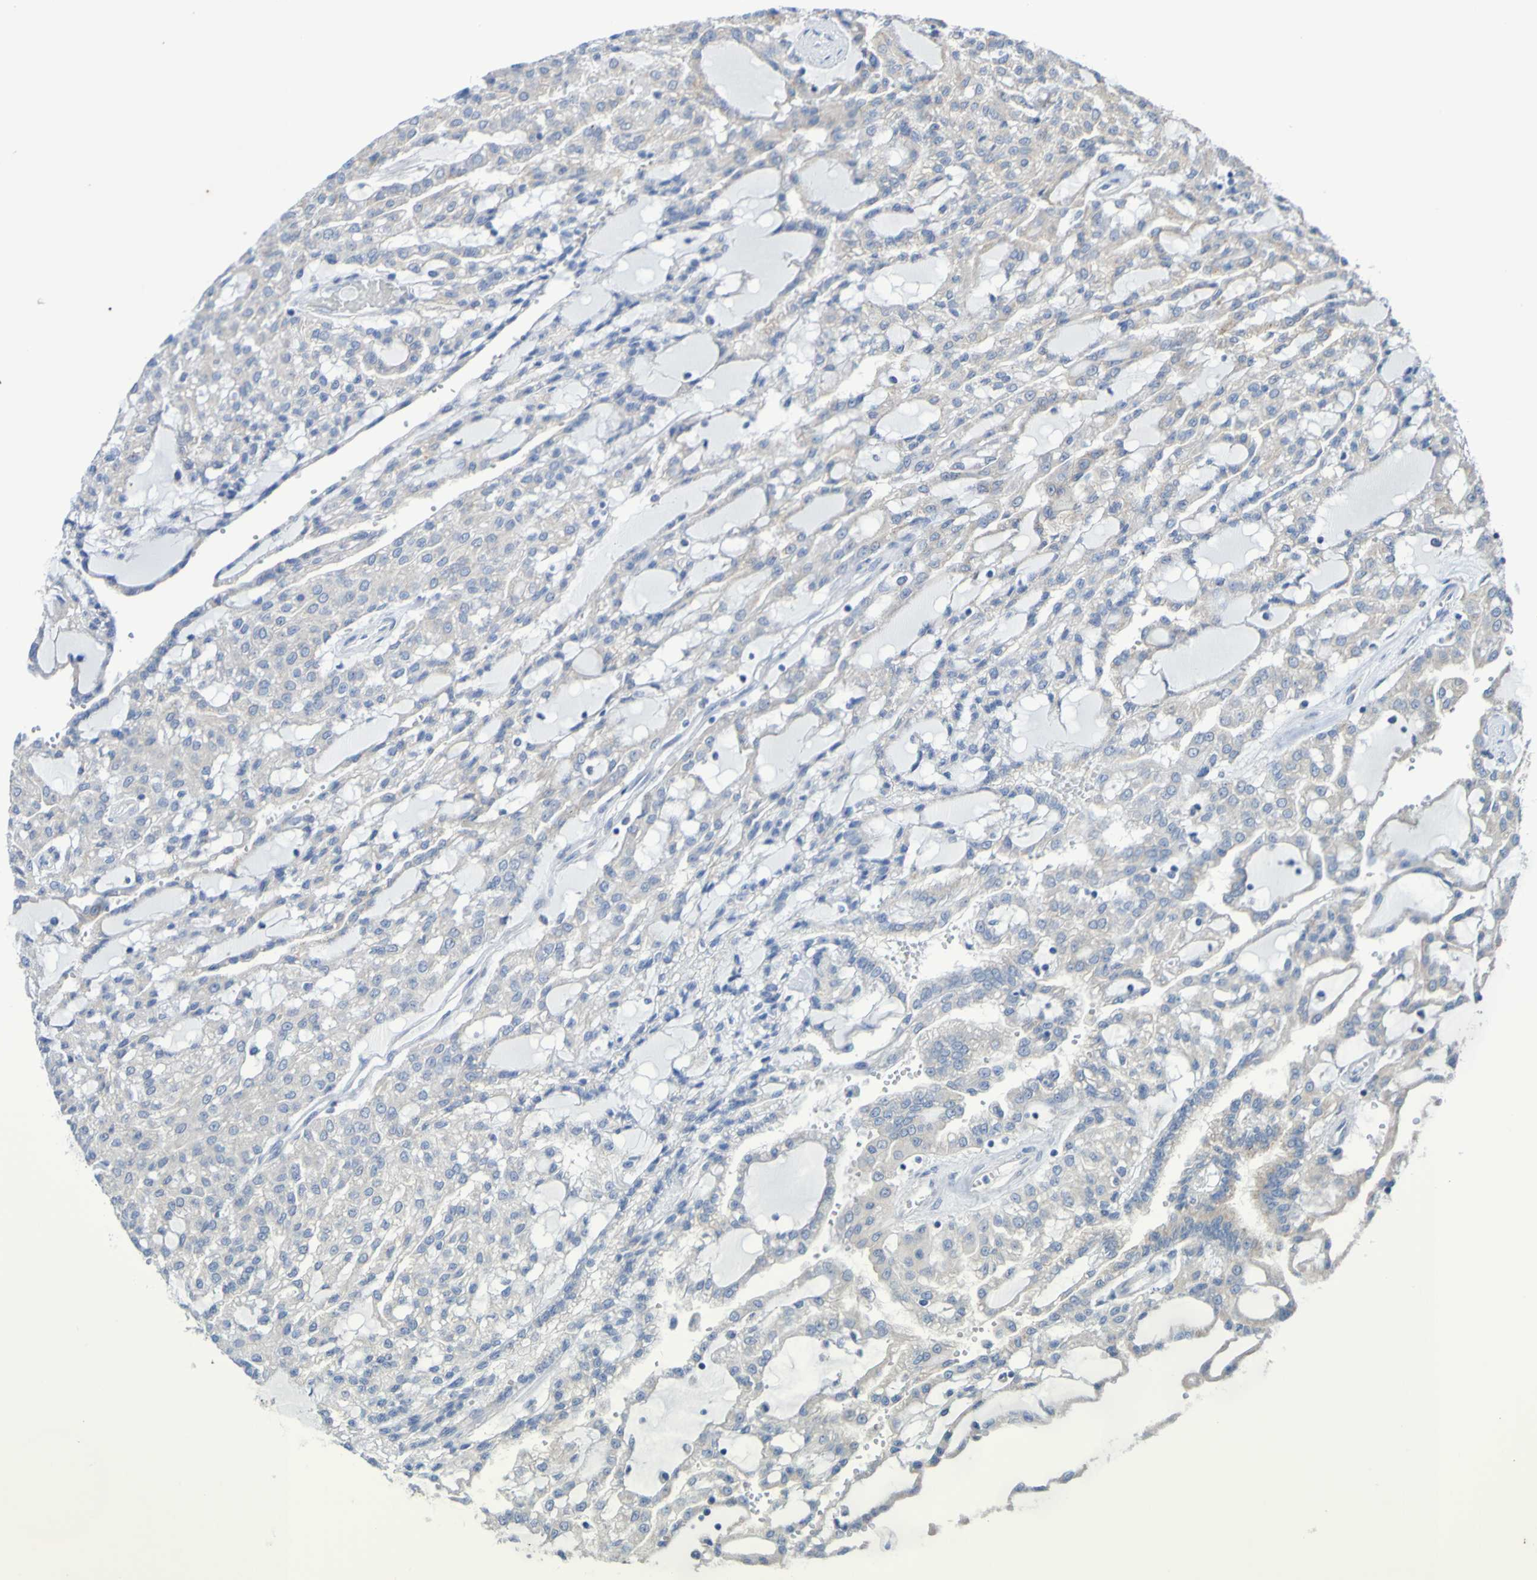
{"staining": {"intensity": "negative", "quantity": "none", "location": "none"}, "tissue": "renal cancer", "cell_type": "Tumor cells", "image_type": "cancer", "snomed": [{"axis": "morphology", "description": "Adenocarcinoma, NOS"}, {"axis": "topography", "description": "Kidney"}], "caption": "This is an IHC histopathology image of human renal adenocarcinoma. There is no staining in tumor cells.", "gene": "ATIC", "patient": {"sex": "male", "age": 63}}